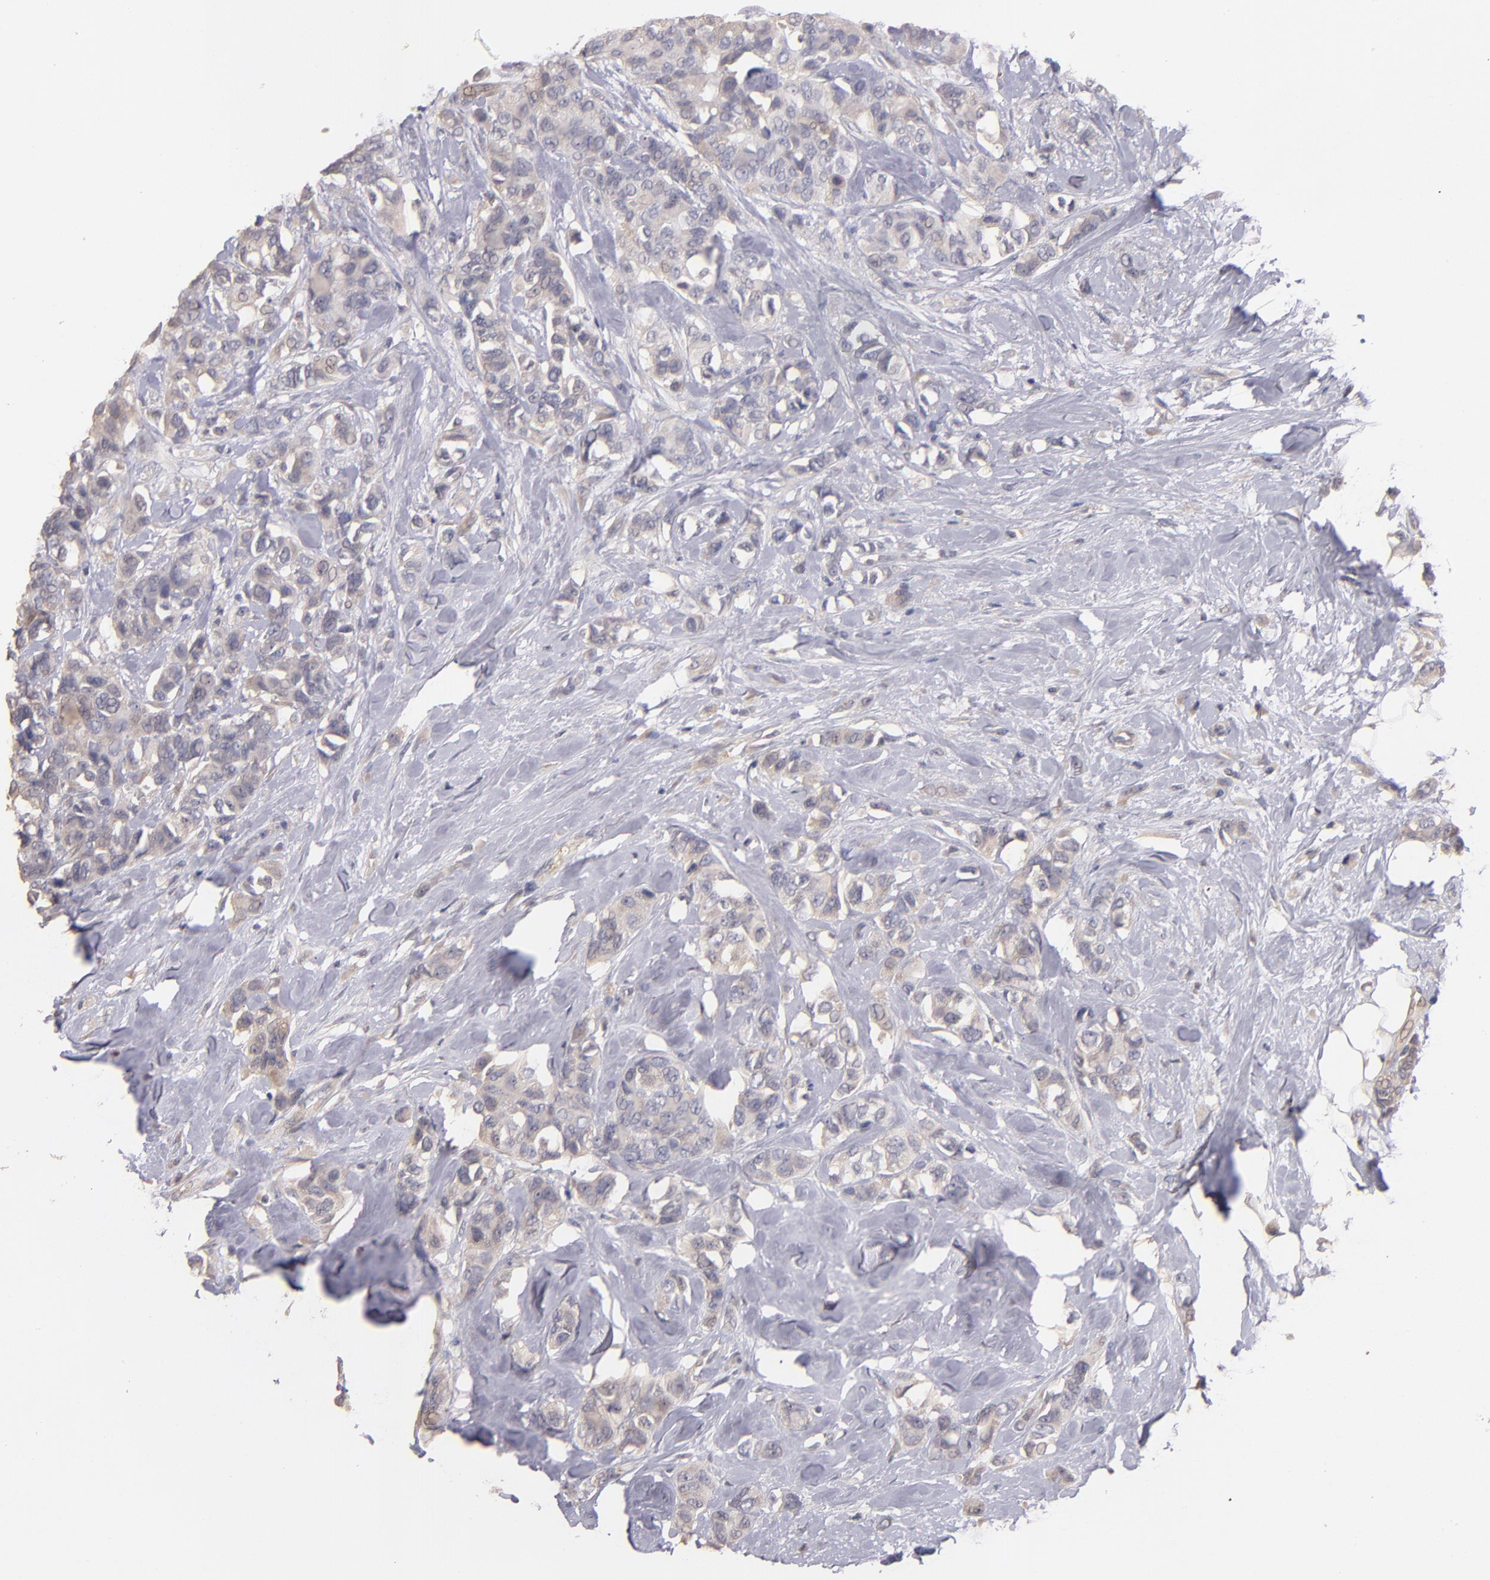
{"staining": {"intensity": "weak", "quantity": "25%-75%", "location": "cytoplasmic/membranous"}, "tissue": "breast cancer", "cell_type": "Tumor cells", "image_type": "cancer", "snomed": [{"axis": "morphology", "description": "Duct carcinoma"}, {"axis": "topography", "description": "Breast"}], "caption": "This is a photomicrograph of immunohistochemistry staining of breast intraductal carcinoma, which shows weak staining in the cytoplasmic/membranous of tumor cells.", "gene": "GNAZ", "patient": {"sex": "female", "age": 51}}